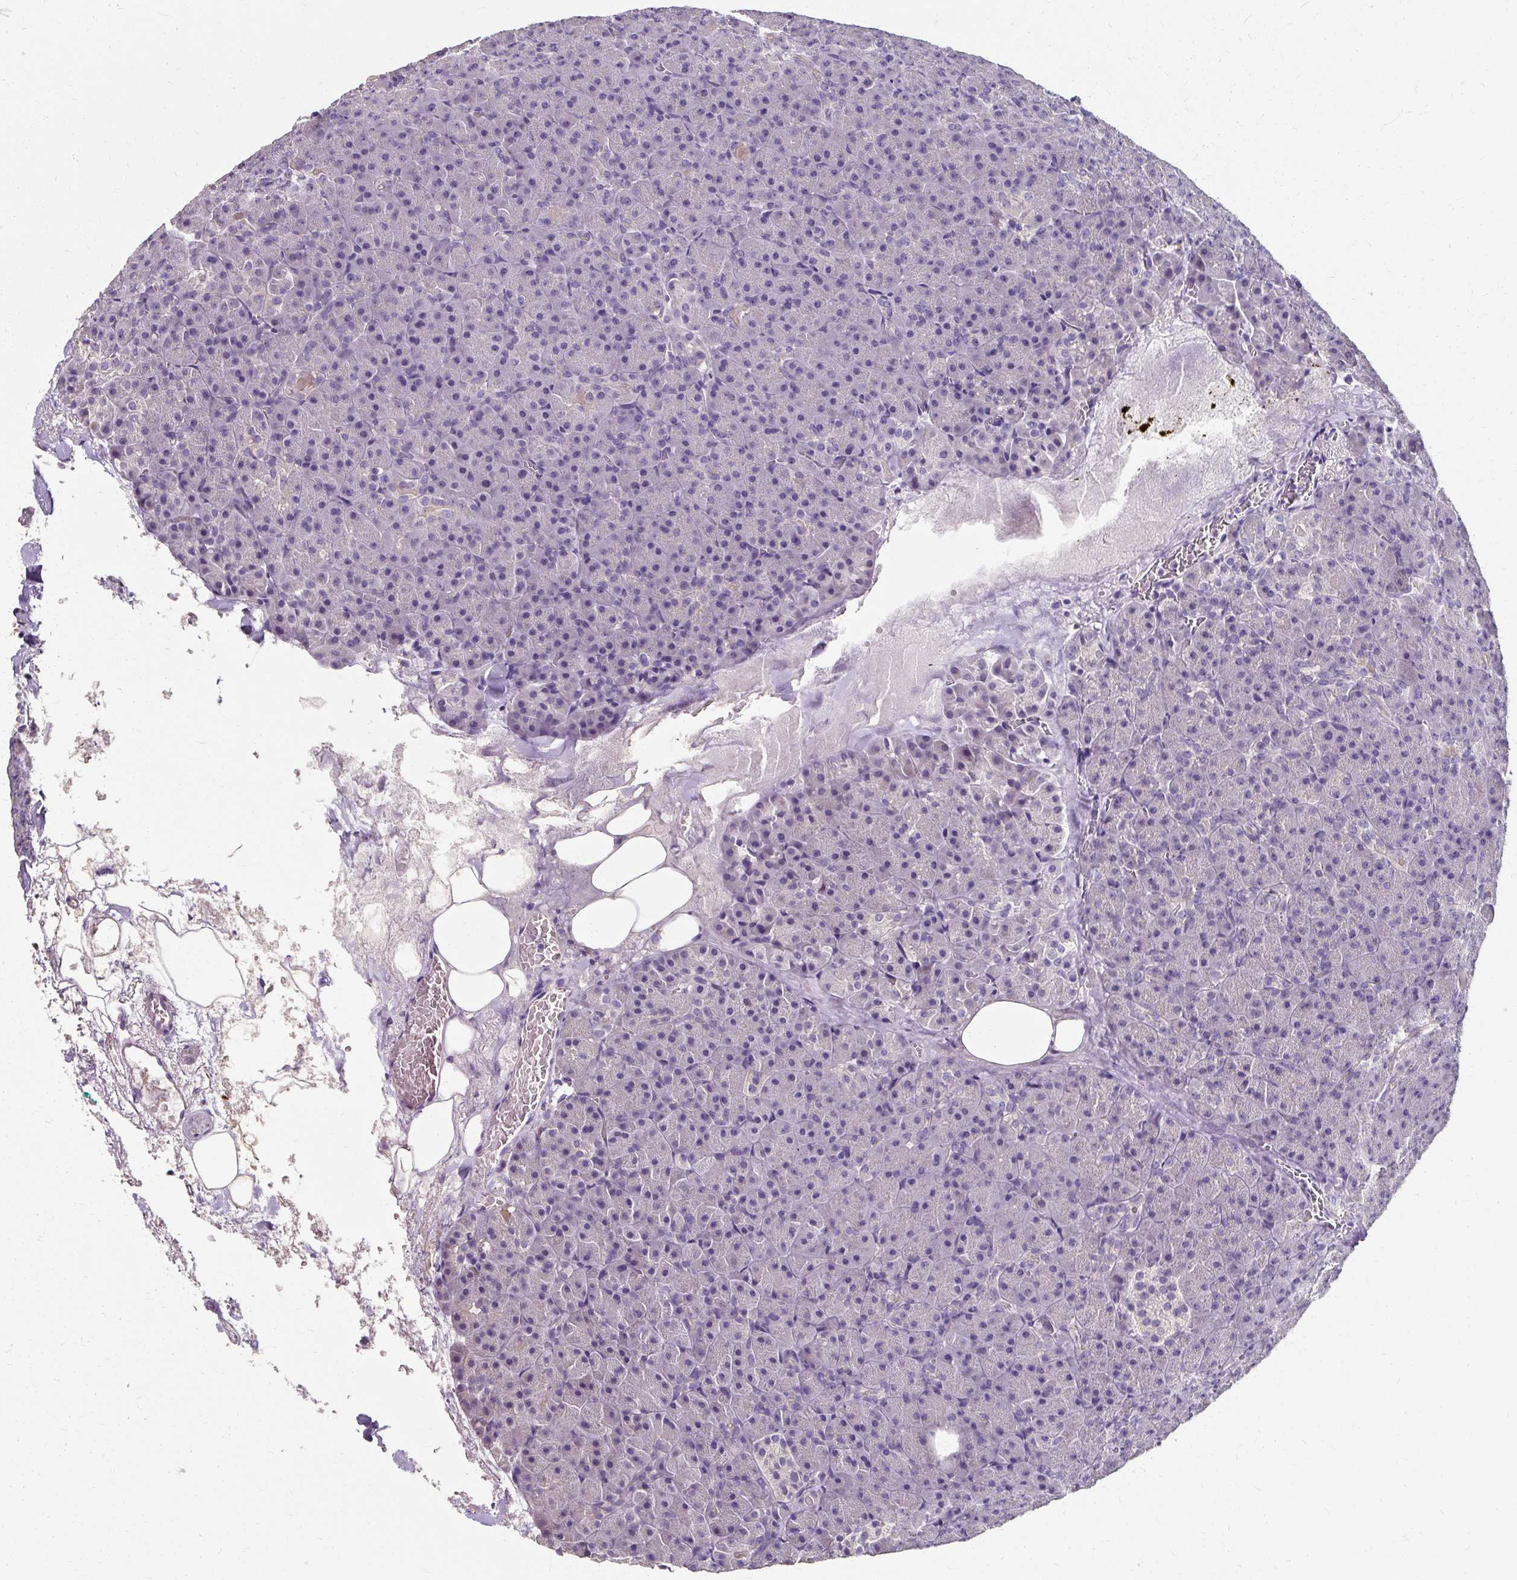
{"staining": {"intensity": "weak", "quantity": "25%-75%", "location": "cytoplasmic/membranous"}, "tissue": "pancreas", "cell_type": "Exocrine glandular cells", "image_type": "normal", "snomed": [{"axis": "morphology", "description": "Normal tissue, NOS"}, {"axis": "topography", "description": "Pancreas"}], "caption": "This photomicrograph exhibits immunohistochemistry staining of benign pancreas, with low weak cytoplasmic/membranous positivity in about 25%-75% of exocrine glandular cells.", "gene": "KLHL24", "patient": {"sex": "female", "age": 74}}